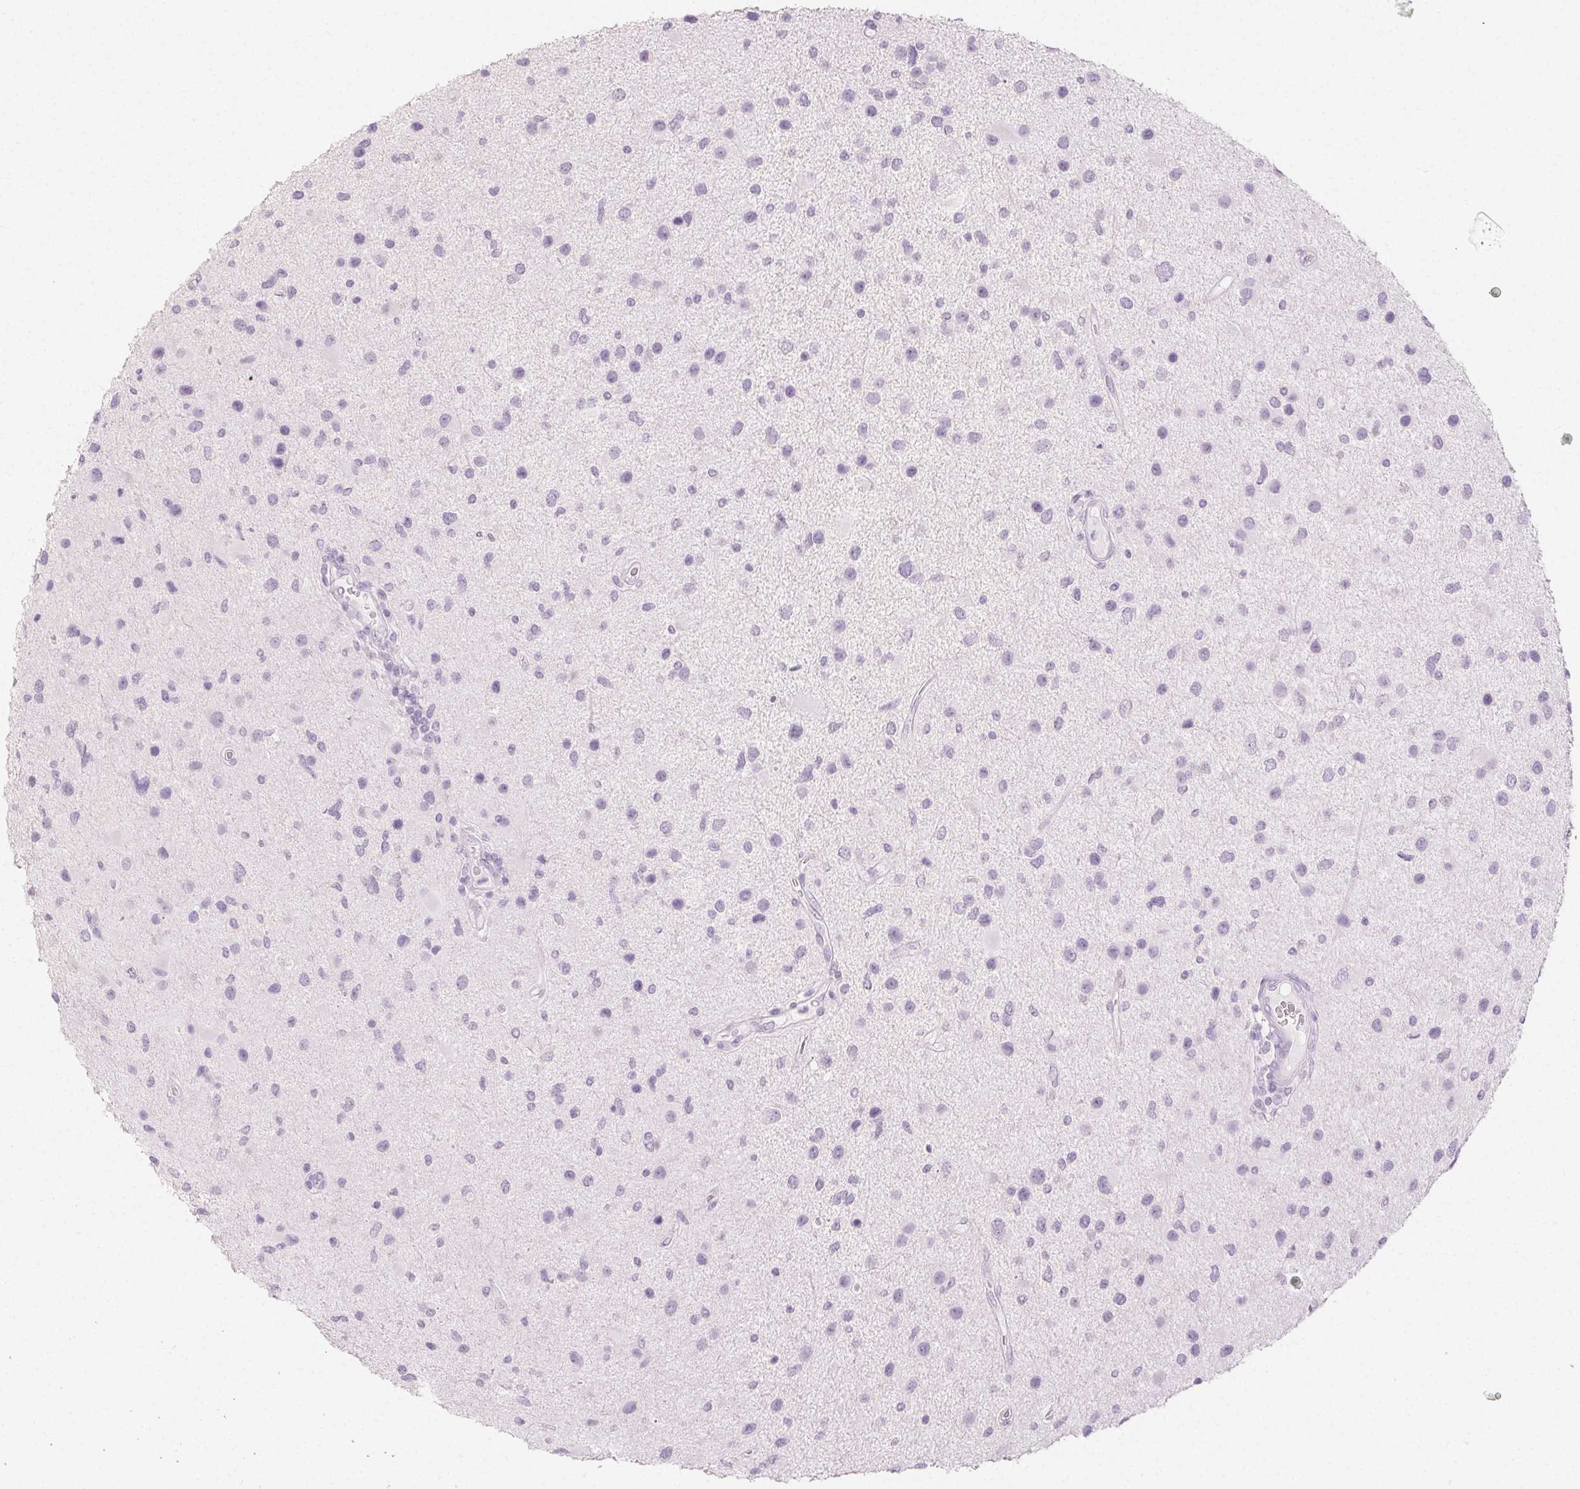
{"staining": {"intensity": "negative", "quantity": "none", "location": "none"}, "tissue": "glioma", "cell_type": "Tumor cells", "image_type": "cancer", "snomed": [{"axis": "morphology", "description": "Glioma, malignant, Low grade"}, {"axis": "topography", "description": "Brain"}], "caption": "An image of human glioma is negative for staining in tumor cells.", "gene": "PI3", "patient": {"sex": "female", "age": 32}}